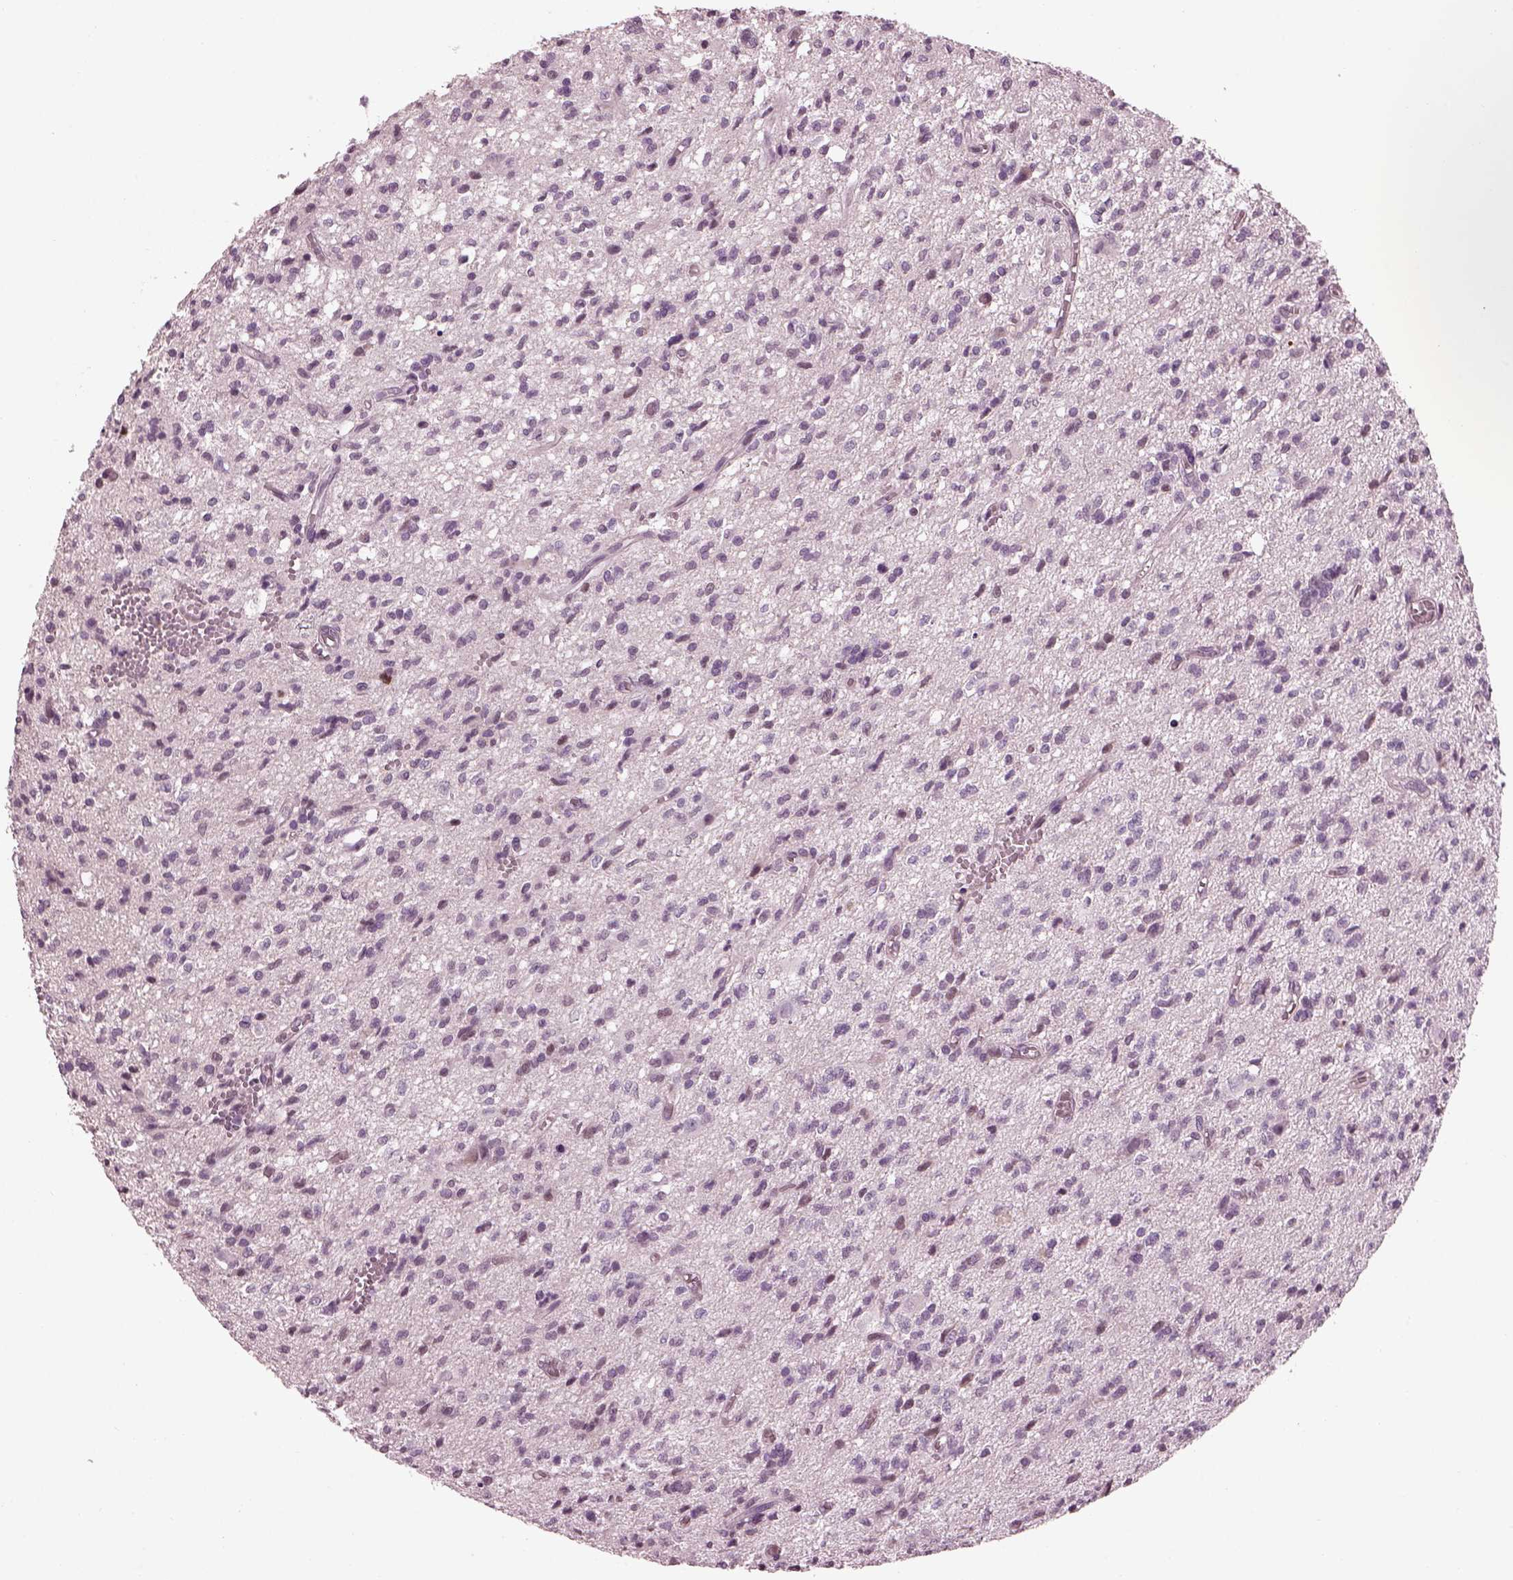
{"staining": {"intensity": "negative", "quantity": "none", "location": "none"}, "tissue": "glioma", "cell_type": "Tumor cells", "image_type": "cancer", "snomed": [{"axis": "morphology", "description": "Glioma, malignant, Low grade"}, {"axis": "topography", "description": "Brain"}], "caption": "Immunohistochemistry image of neoplastic tissue: human malignant glioma (low-grade) stained with DAB (3,3'-diaminobenzidine) demonstrates no significant protein positivity in tumor cells.", "gene": "BFSP1", "patient": {"sex": "male", "age": 64}}